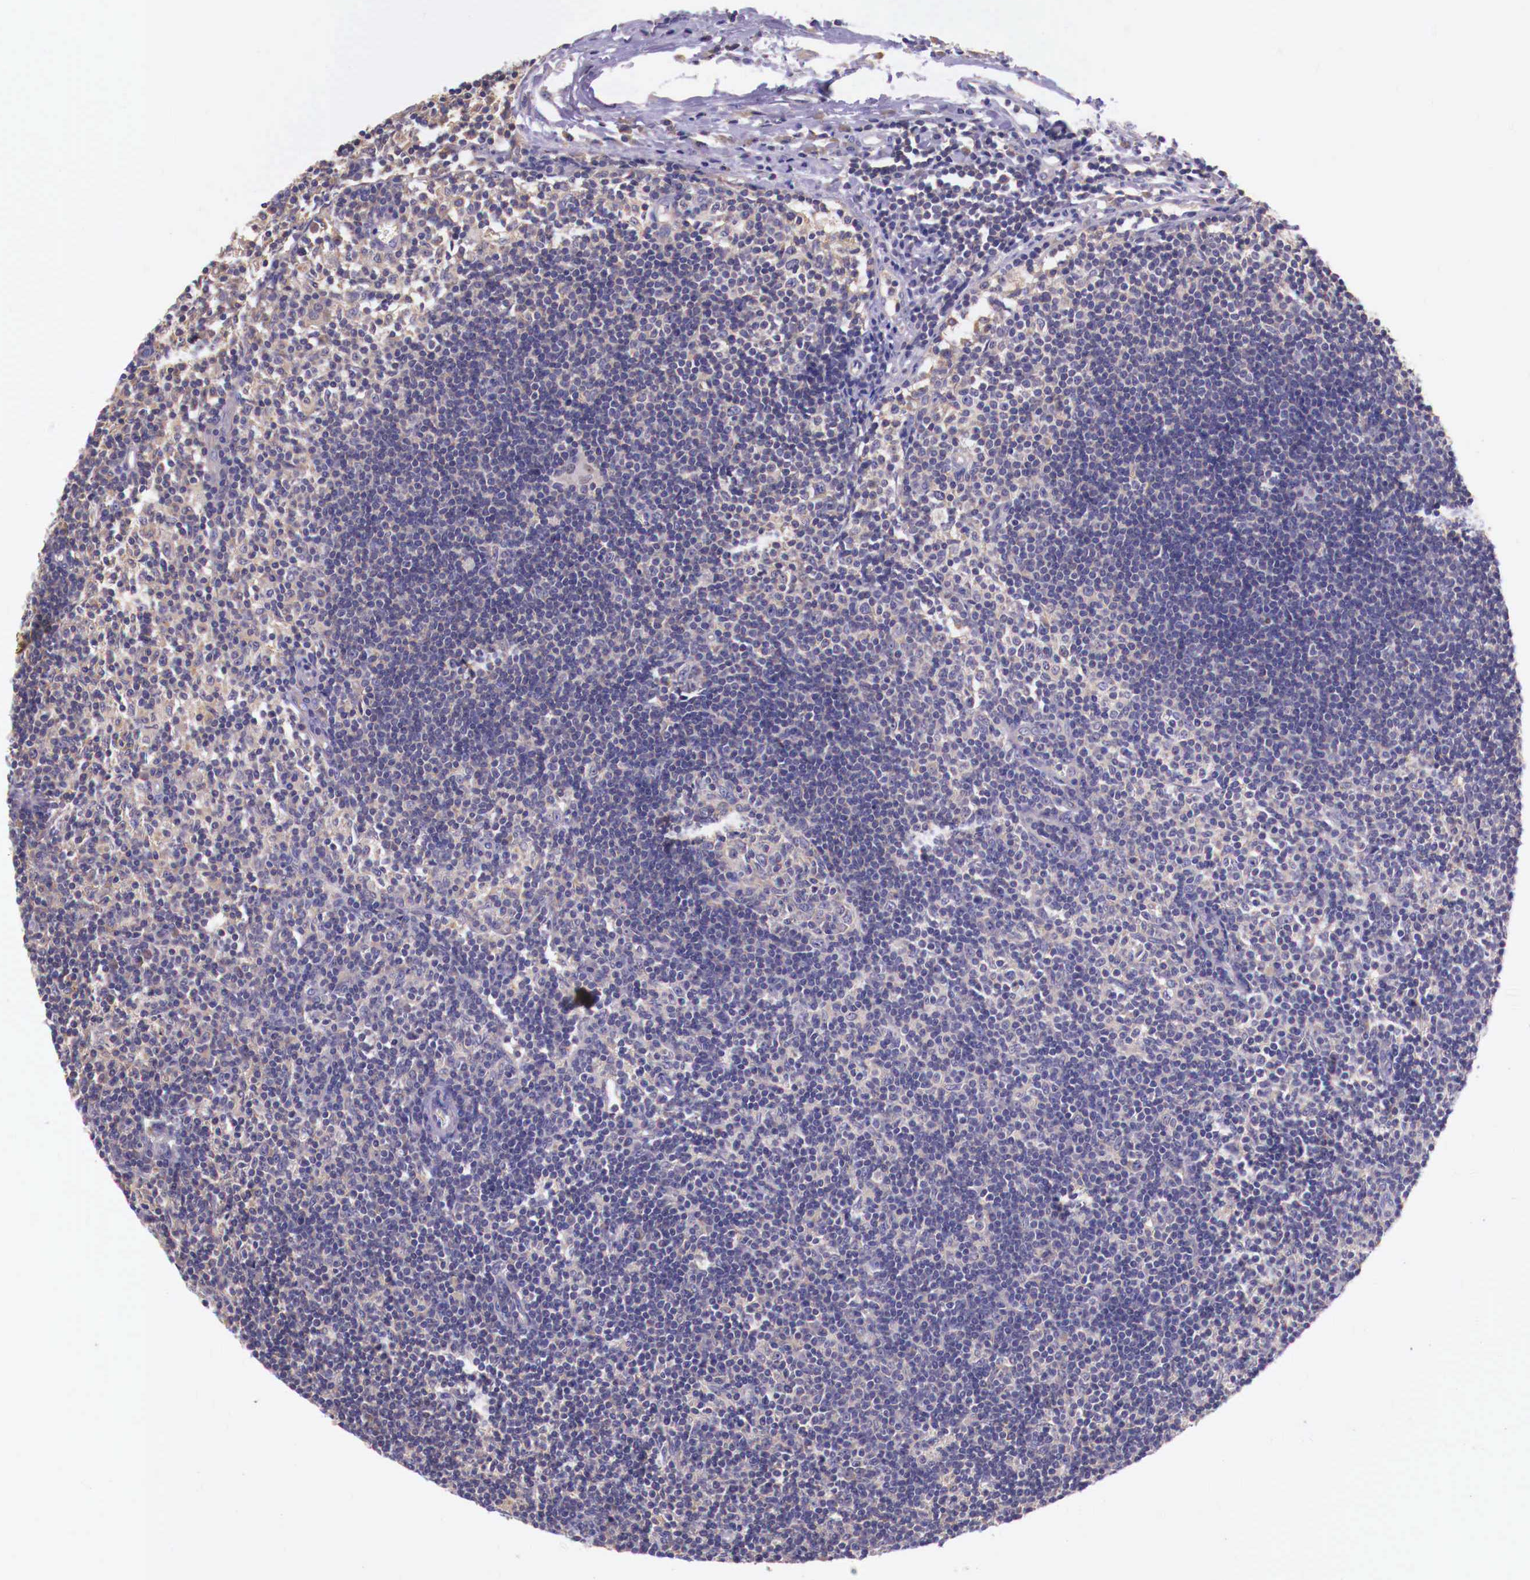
{"staining": {"intensity": "weak", "quantity": ">75%", "location": "cytoplasmic/membranous"}, "tissue": "lymph node", "cell_type": "Germinal center cells", "image_type": "normal", "snomed": [{"axis": "morphology", "description": "Normal tissue, NOS"}, {"axis": "topography", "description": "Lymph node"}], "caption": "A low amount of weak cytoplasmic/membranous expression is appreciated in about >75% of germinal center cells in benign lymph node.", "gene": "GRIPAP1", "patient": {"sex": "female", "age": 53}}